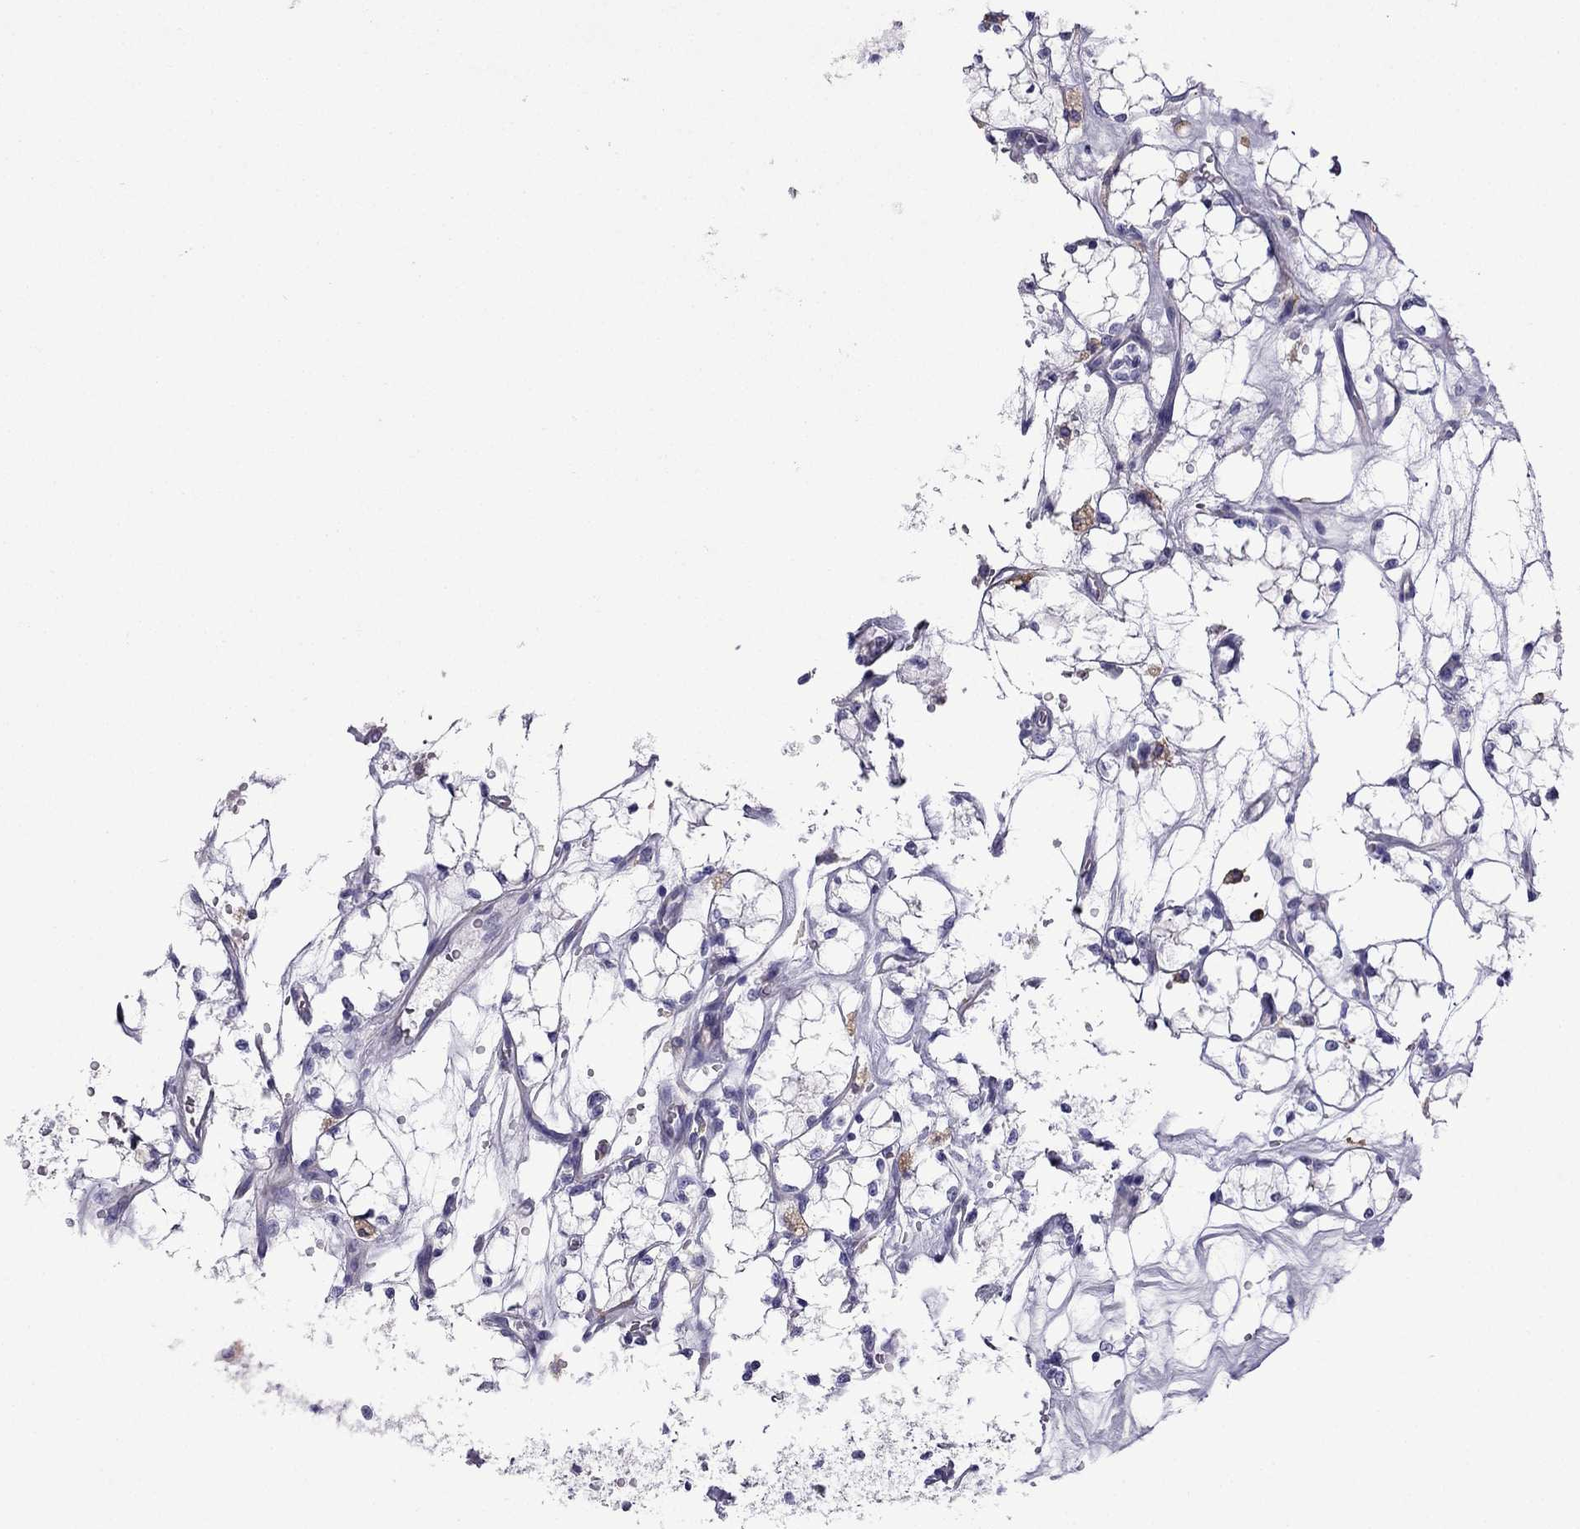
{"staining": {"intensity": "negative", "quantity": "none", "location": "none"}, "tissue": "renal cancer", "cell_type": "Tumor cells", "image_type": "cancer", "snomed": [{"axis": "morphology", "description": "Adenocarcinoma, NOS"}, {"axis": "topography", "description": "Kidney"}], "caption": "Tumor cells are negative for brown protein staining in renal cancer. (DAB (3,3'-diaminobenzidine) IHC visualized using brightfield microscopy, high magnification).", "gene": "TSSK4", "patient": {"sex": "female", "age": 69}}